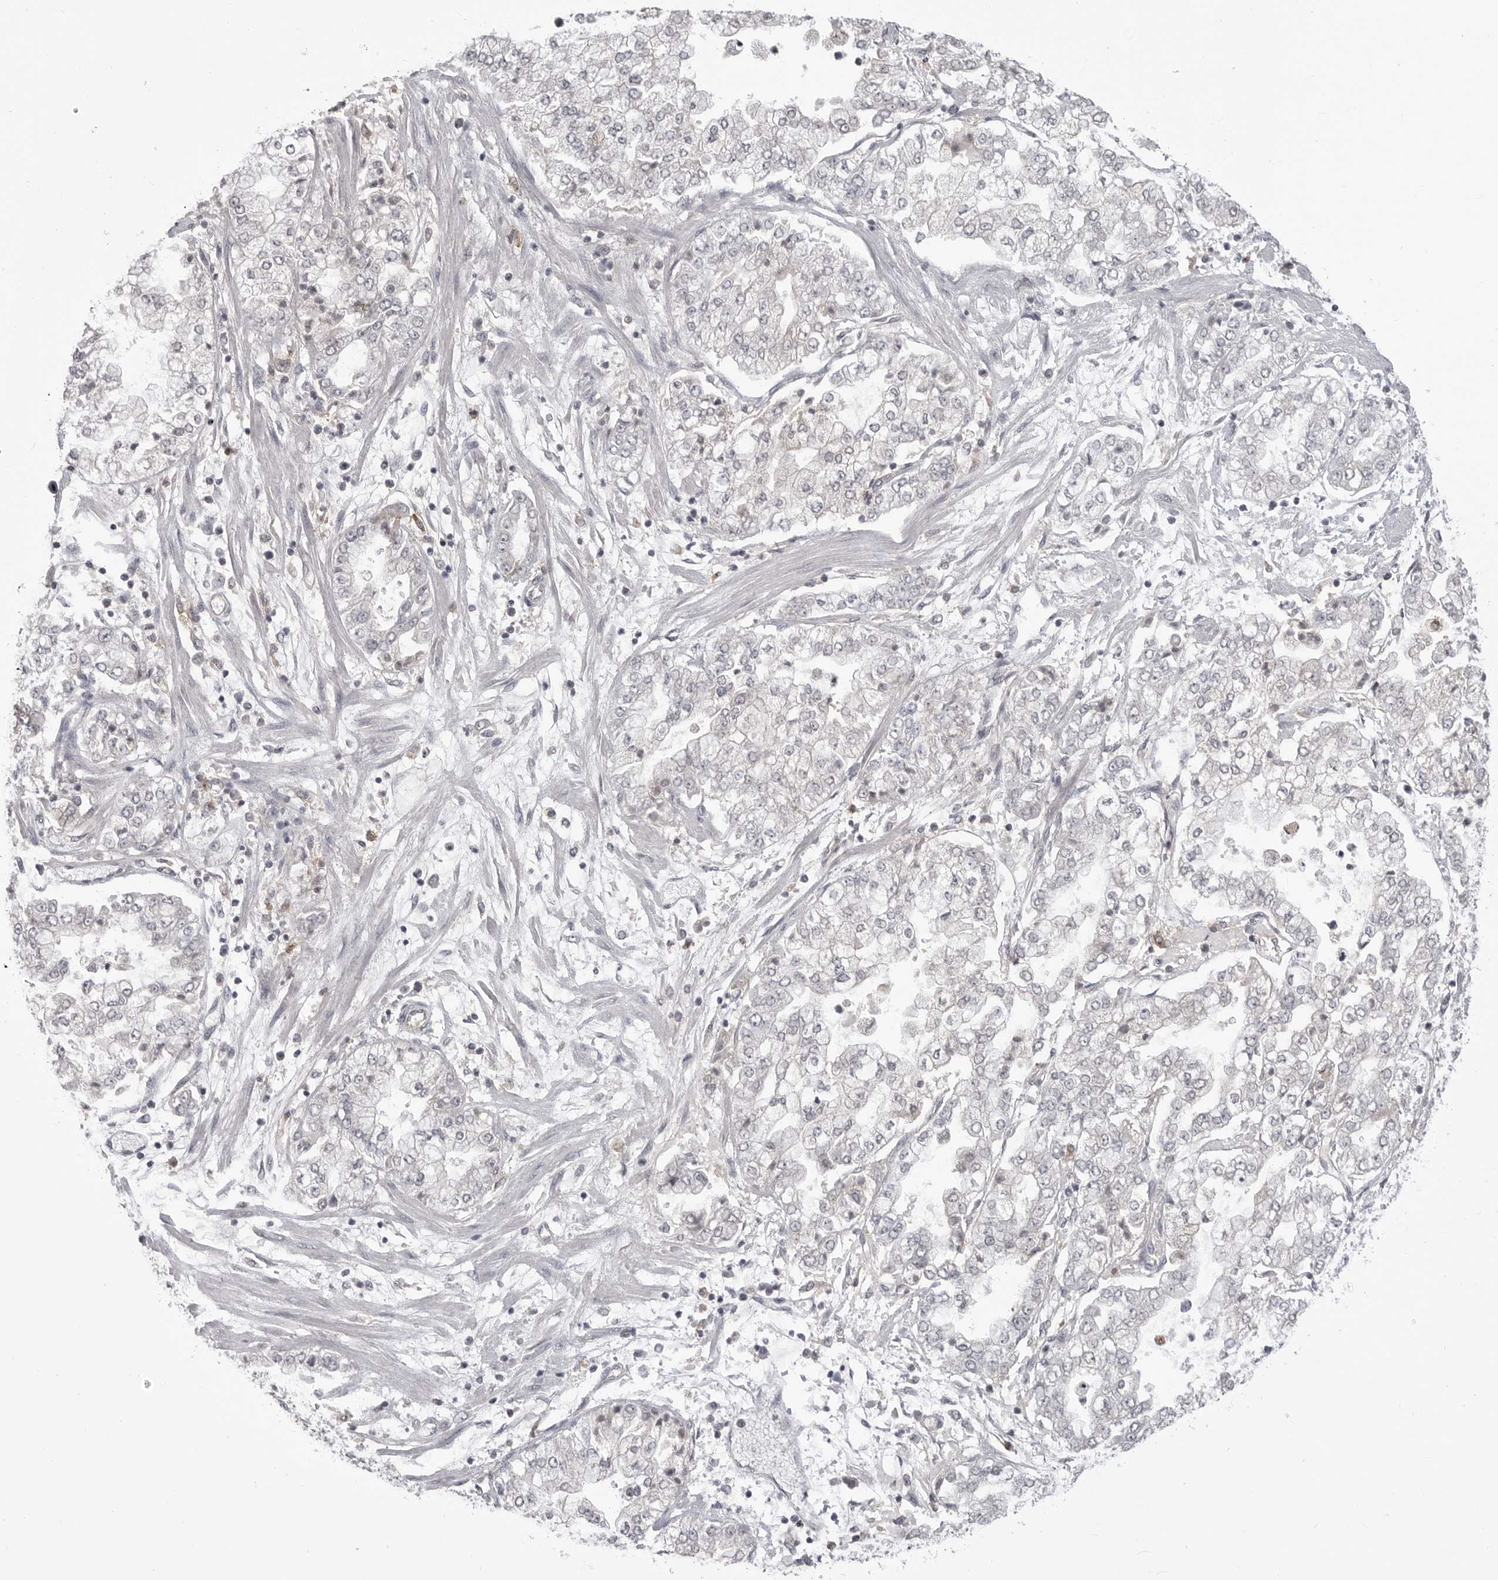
{"staining": {"intensity": "negative", "quantity": "none", "location": "none"}, "tissue": "stomach cancer", "cell_type": "Tumor cells", "image_type": "cancer", "snomed": [{"axis": "morphology", "description": "Adenocarcinoma, NOS"}, {"axis": "topography", "description": "Stomach"}], "caption": "Immunohistochemical staining of human stomach cancer (adenocarcinoma) exhibits no significant positivity in tumor cells. The staining is performed using DAB brown chromogen with nuclei counter-stained in using hematoxylin.", "gene": "IFNGR1", "patient": {"sex": "male", "age": 76}}